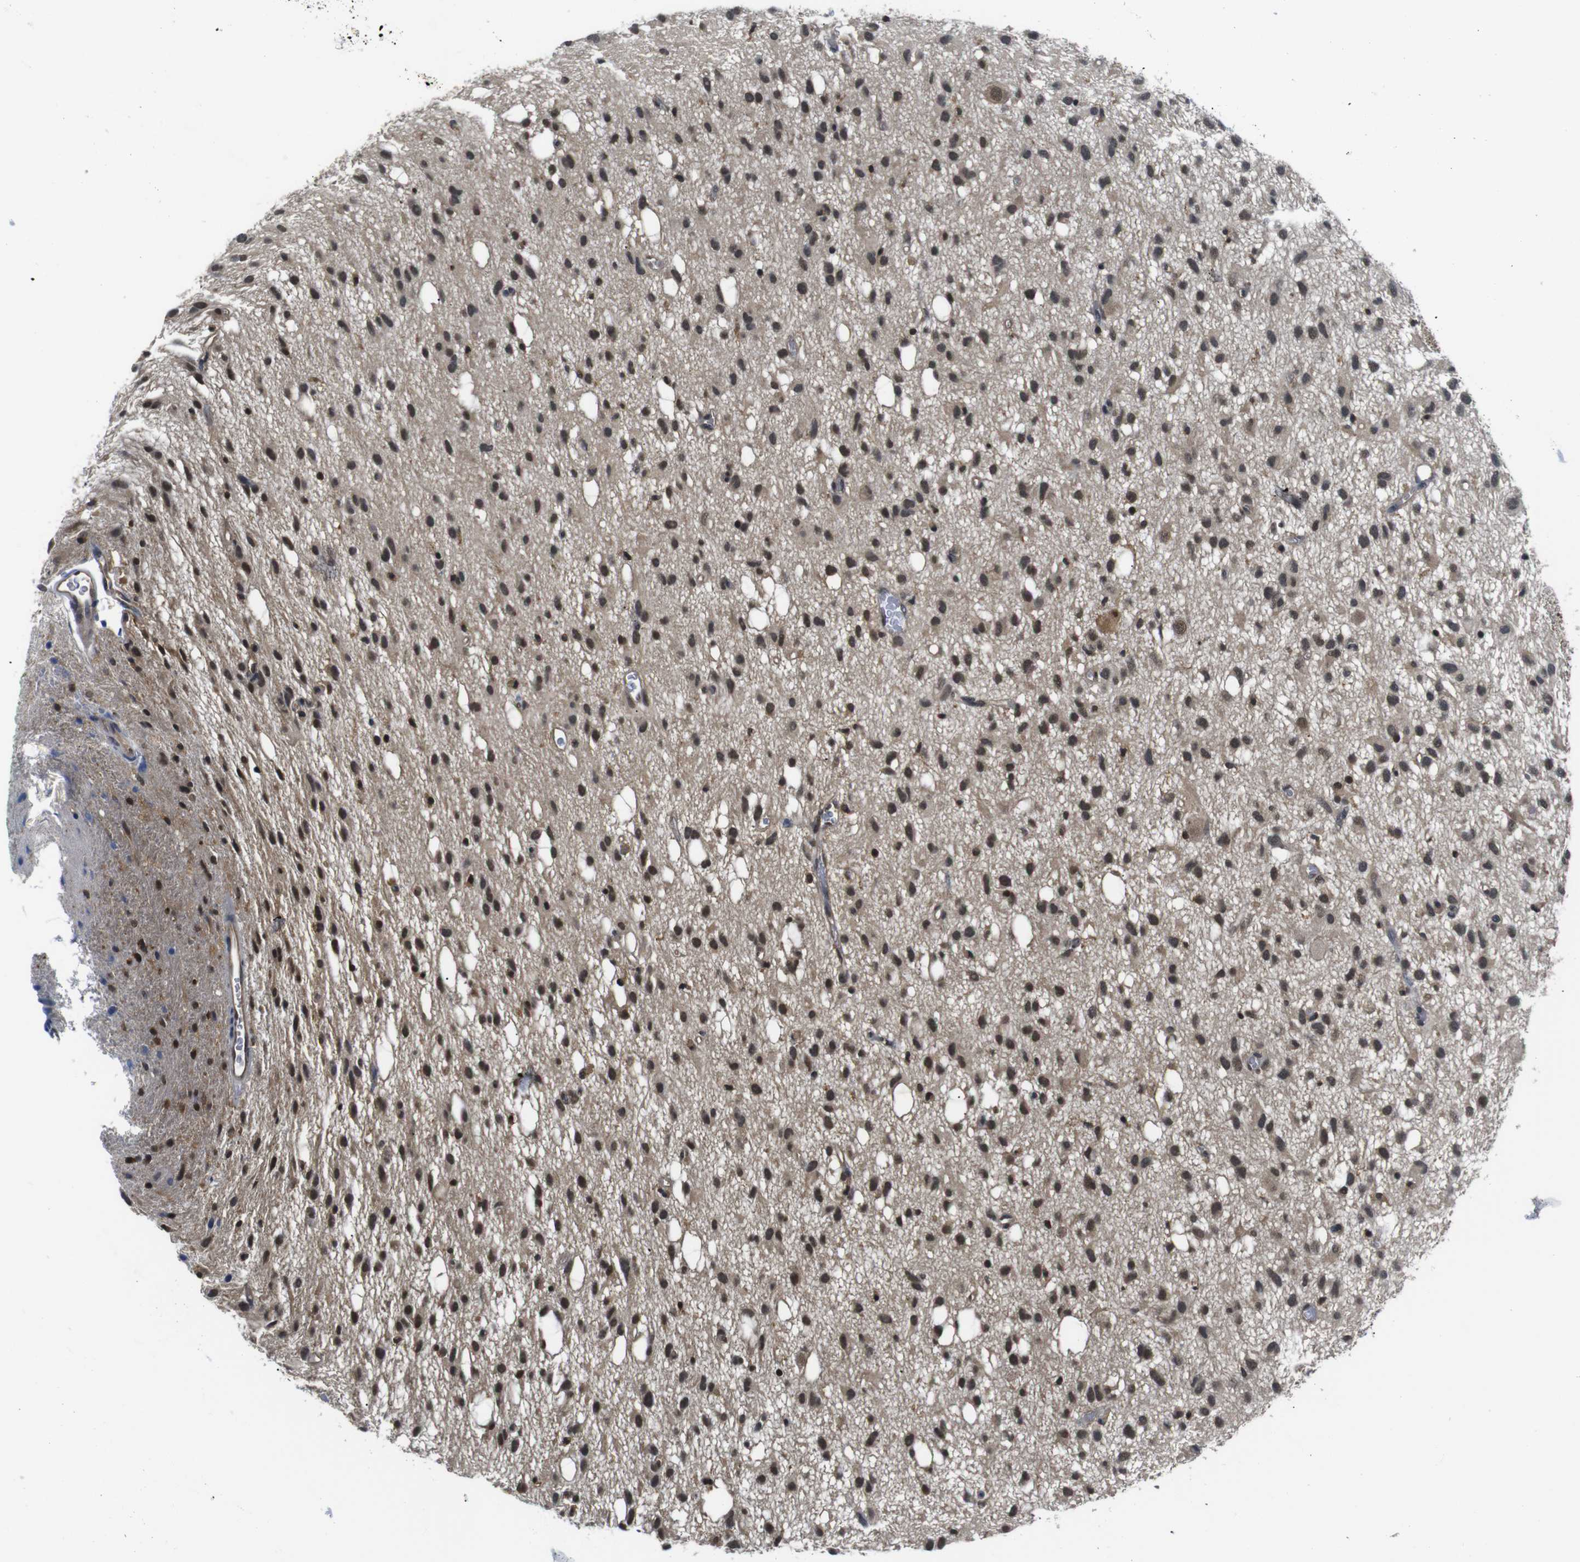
{"staining": {"intensity": "moderate", "quantity": ">75%", "location": "nuclear"}, "tissue": "glioma", "cell_type": "Tumor cells", "image_type": "cancer", "snomed": [{"axis": "morphology", "description": "Glioma, malignant, Low grade"}, {"axis": "topography", "description": "Brain"}], "caption": "This micrograph demonstrates immunohistochemistry staining of human malignant glioma (low-grade), with medium moderate nuclear positivity in approximately >75% of tumor cells.", "gene": "UBXN1", "patient": {"sex": "male", "age": 77}}